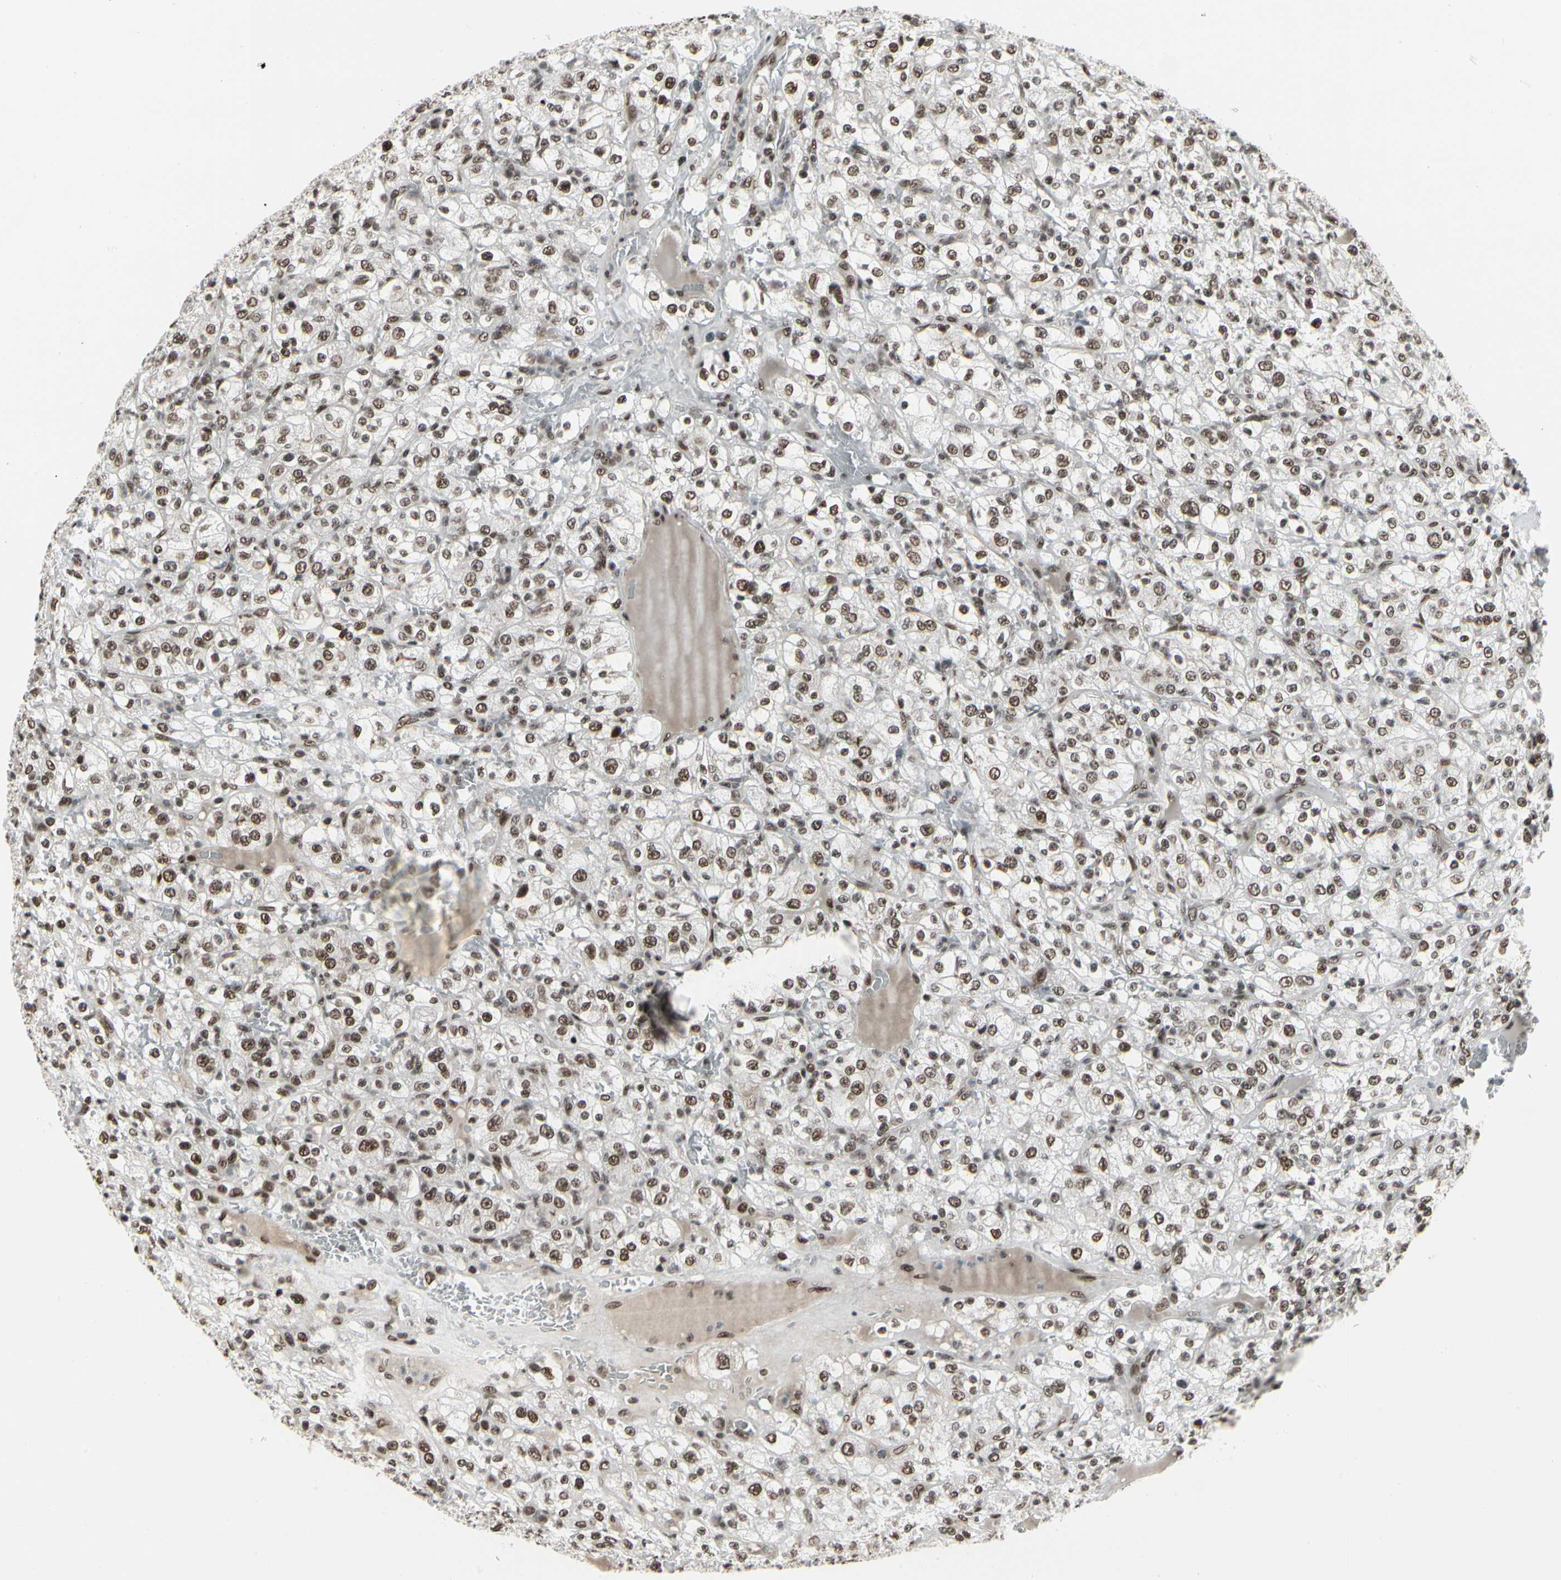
{"staining": {"intensity": "strong", "quantity": ">75%", "location": "nuclear"}, "tissue": "renal cancer", "cell_type": "Tumor cells", "image_type": "cancer", "snomed": [{"axis": "morphology", "description": "Normal tissue, NOS"}, {"axis": "morphology", "description": "Adenocarcinoma, NOS"}, {"axis": "topography", "description": "Kidney"}], "caption": "DAB immunohistochemical staining of renal cancer demonstrates strong nuclear protein positivity in about >75% of tumor cells.", "gene": "HMG20A", "patient": {"sex": "female", "age": 72}}